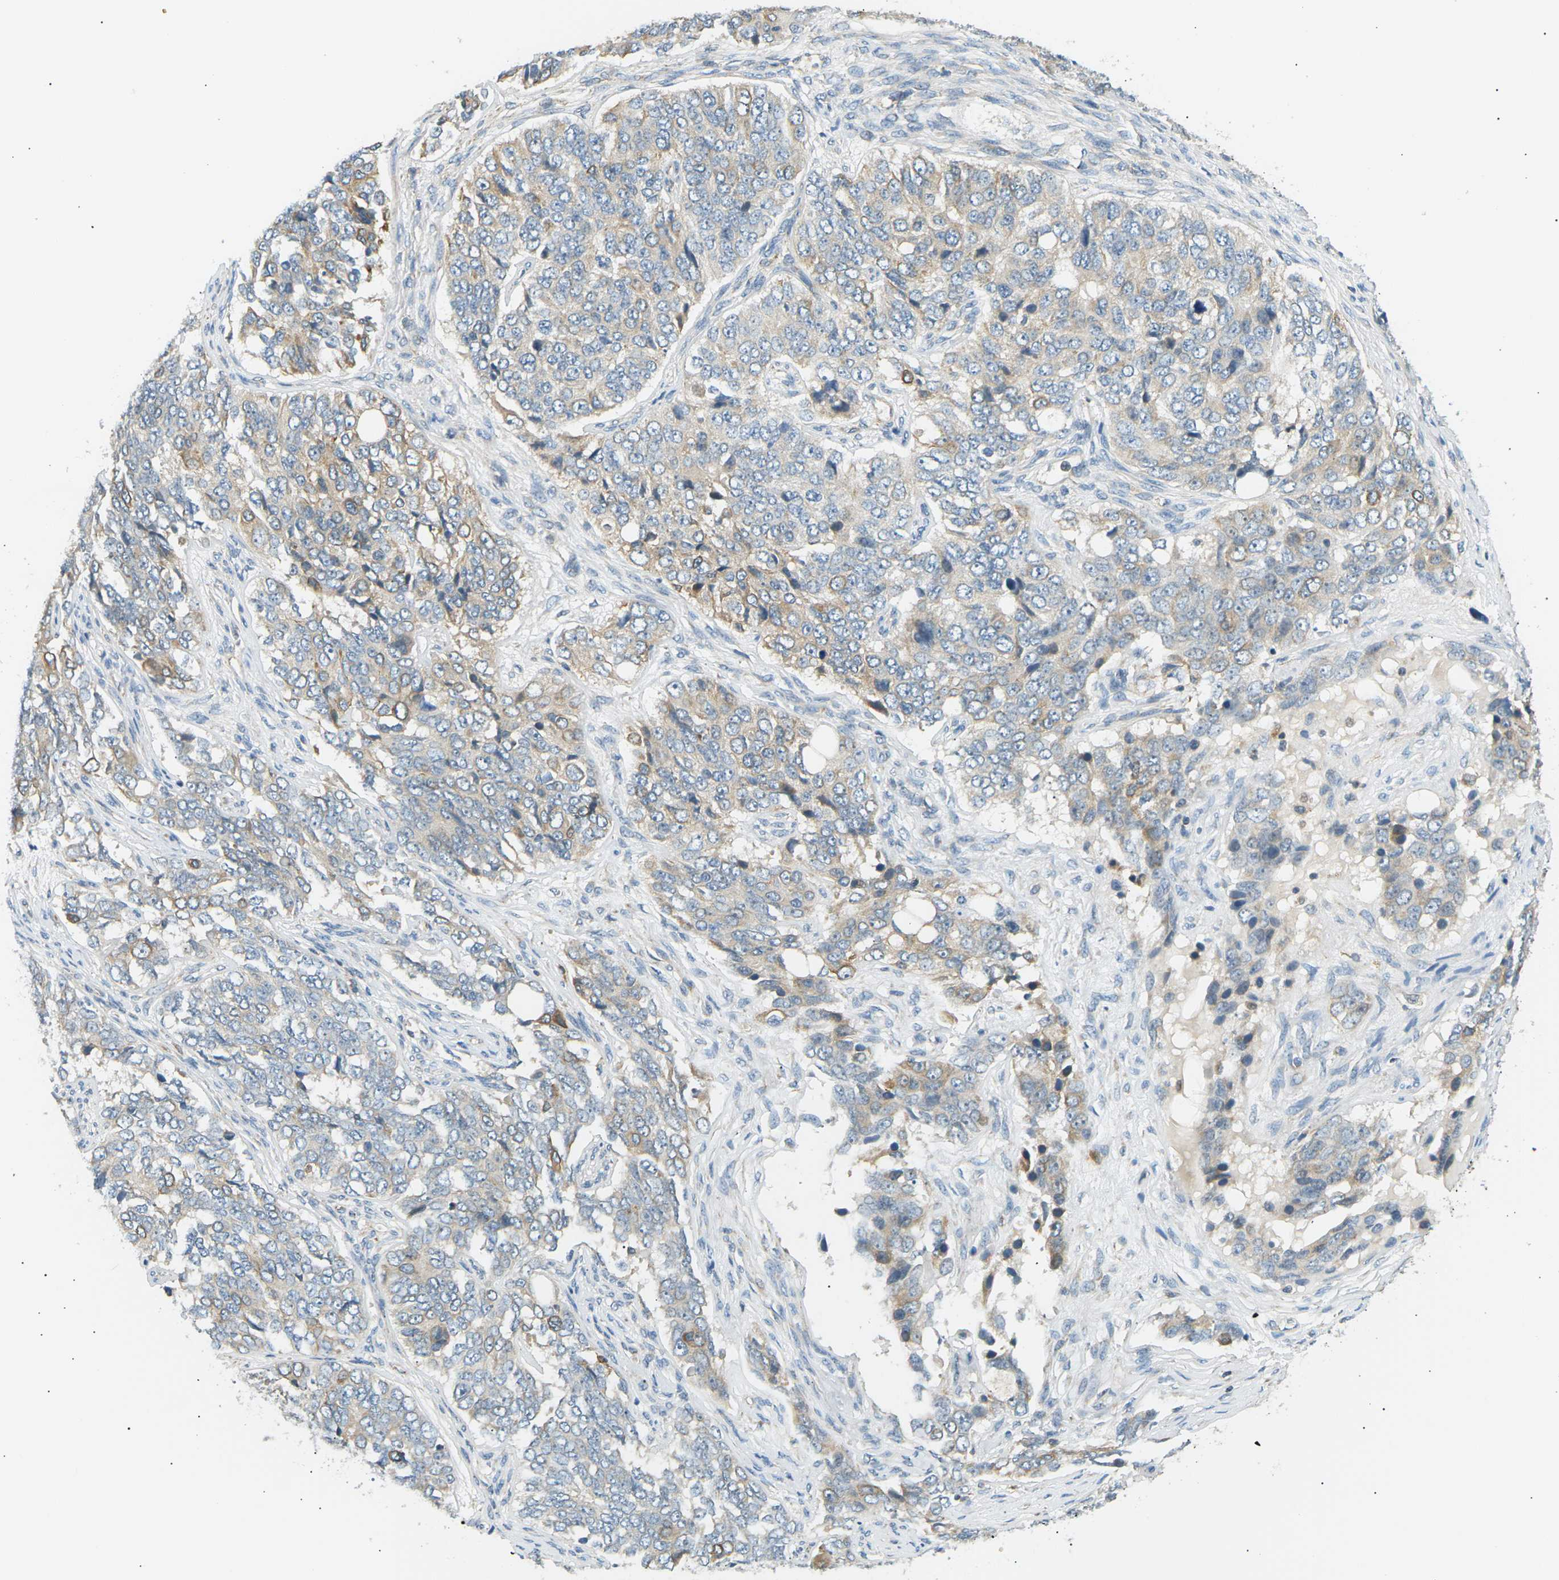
{"staining": {"intensity": "weak", "quantity": "<25%", "location": "cytoplasmic/membranous"}, "tissue": "ovarian cancer", "cell_type": "Tumor cells", "image_type": "cancer", "snomed": [{"axis": "morphology", "description": "Carcinoma, endometroid"}, {"axis": "topography", "description": "Ovary"}], "caption": "High magnification brightfield microscopy of endometroid carcinoma (ovarian) stained with DAB (brown) and counterstained with hematoxylin (blue): tumor cells show no significant positivity.", "gene": "TBC1D8", "patient": {"sex": "female", "age": 51}}